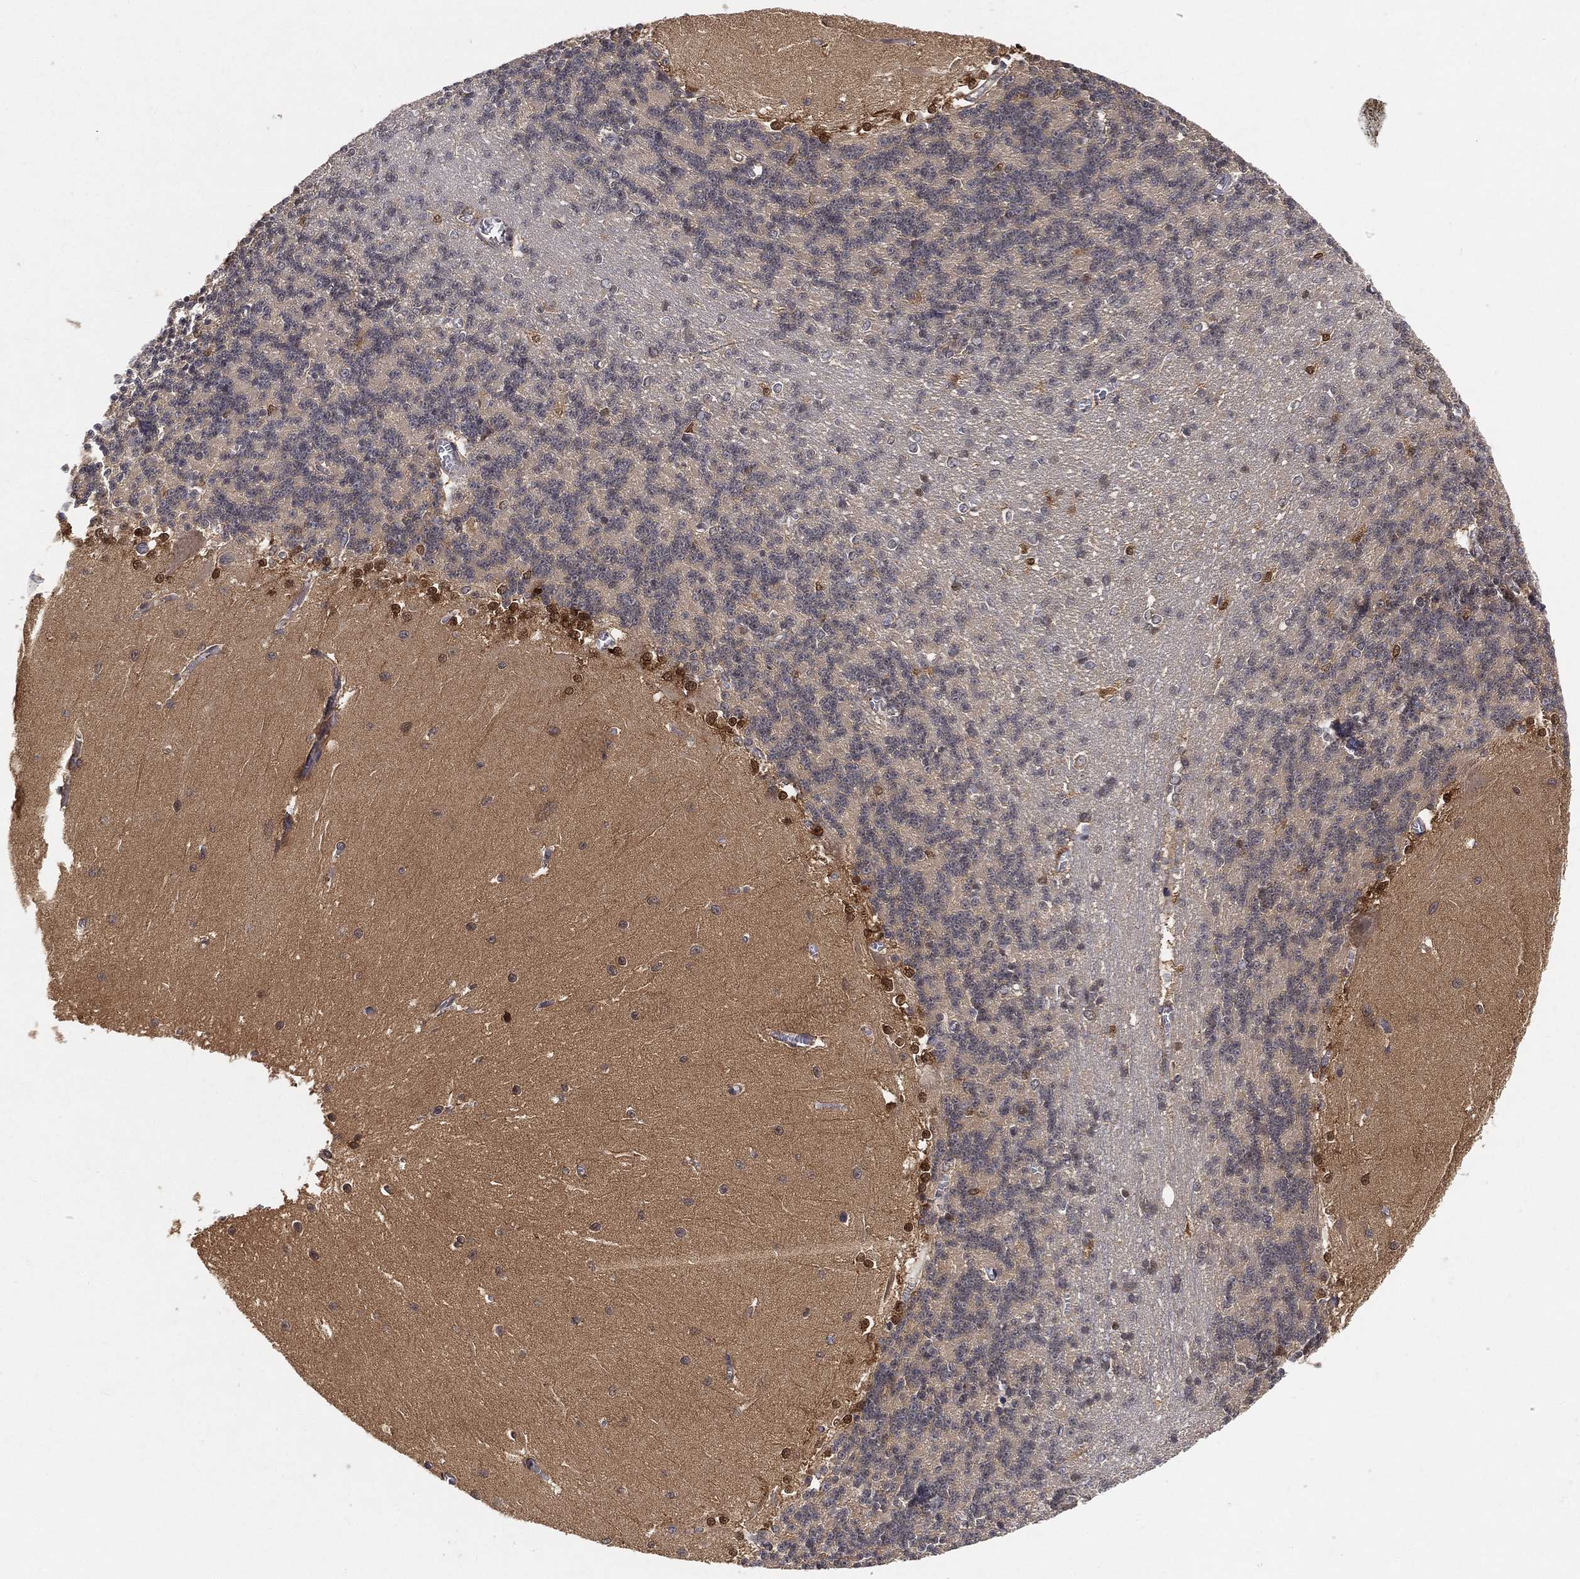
{"staining": {"intensity": "strong", "quantity": "<25%", "location": "cytoplasmic/membranous,nuclear"}, "tissue": "cerebellum", "cell_type": "Cells in granular layer", "image_type": "normal", "snomed": [{"axis": "morphology", "description": "Normal tissue, NOS"}, {"axis": "topography", "description": "Cerebellum"}], "caption": "Immunohistochemistry (IHC) micrograph of unremarkable cerebellum: cerebellum stained using immunohistochemistry demonstrates medium levels of strong protein expression localized specifically in the cytoplasmic/membranous,nuclear of cells in granular layer, appearing as a cytoplasmic/membranous,nuclear brown color.", "gene": "MAPK1", "patient": {"sex": "male", "age": 37}}